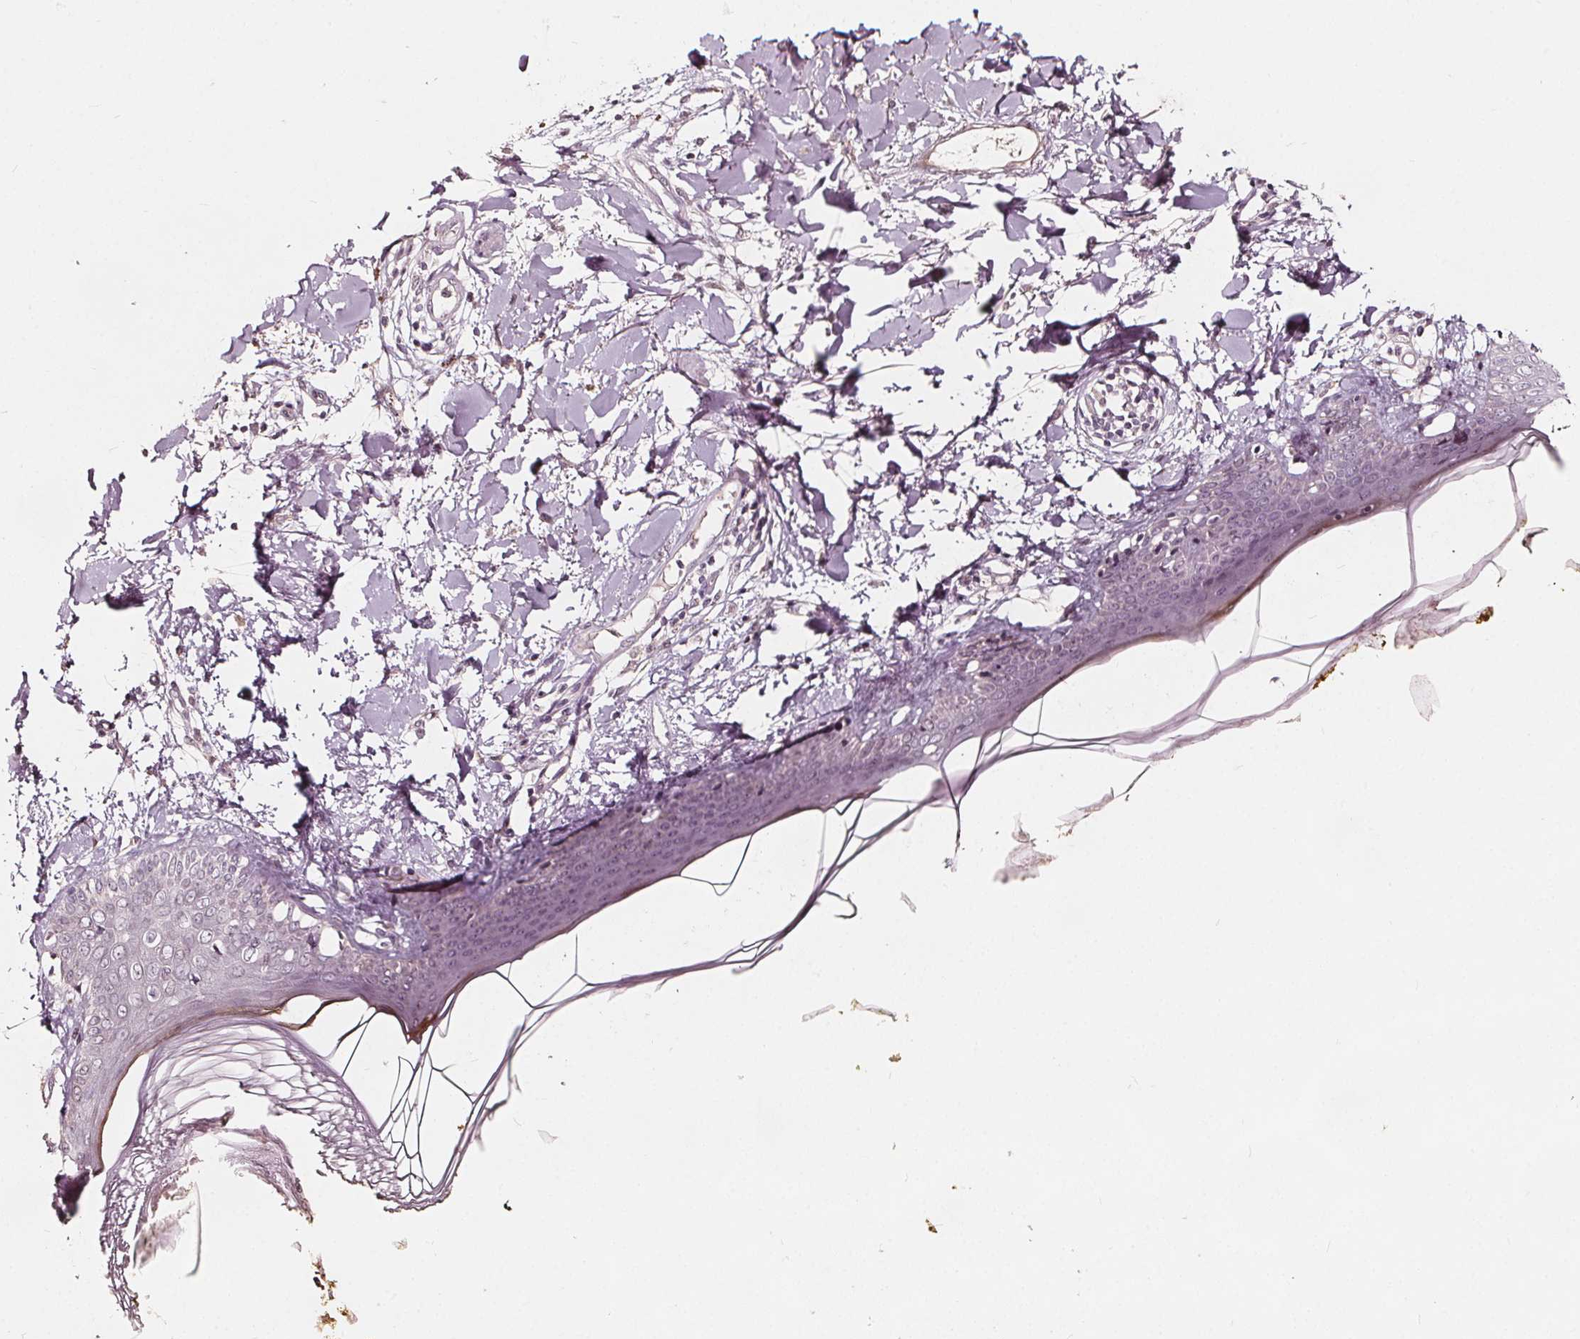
{"staining": {"intensity": "negative", "quantity": "none", "location": "none"}, "tissue": "skin", "cell_type": "Fibroblasts", "image_type": "normal", "snomed": [{"axis": "morphology", "description": "Normal tissue, NOS"}, {"axis": "topography", "description": "Skin"}], "caption": "IHC image of unremarkable skin: skin stained with DAB demonstrates no significant protein expression in fibroblasts.", "gene": "NPC1L1", "patient": {"sex": "female", "age": 34}}